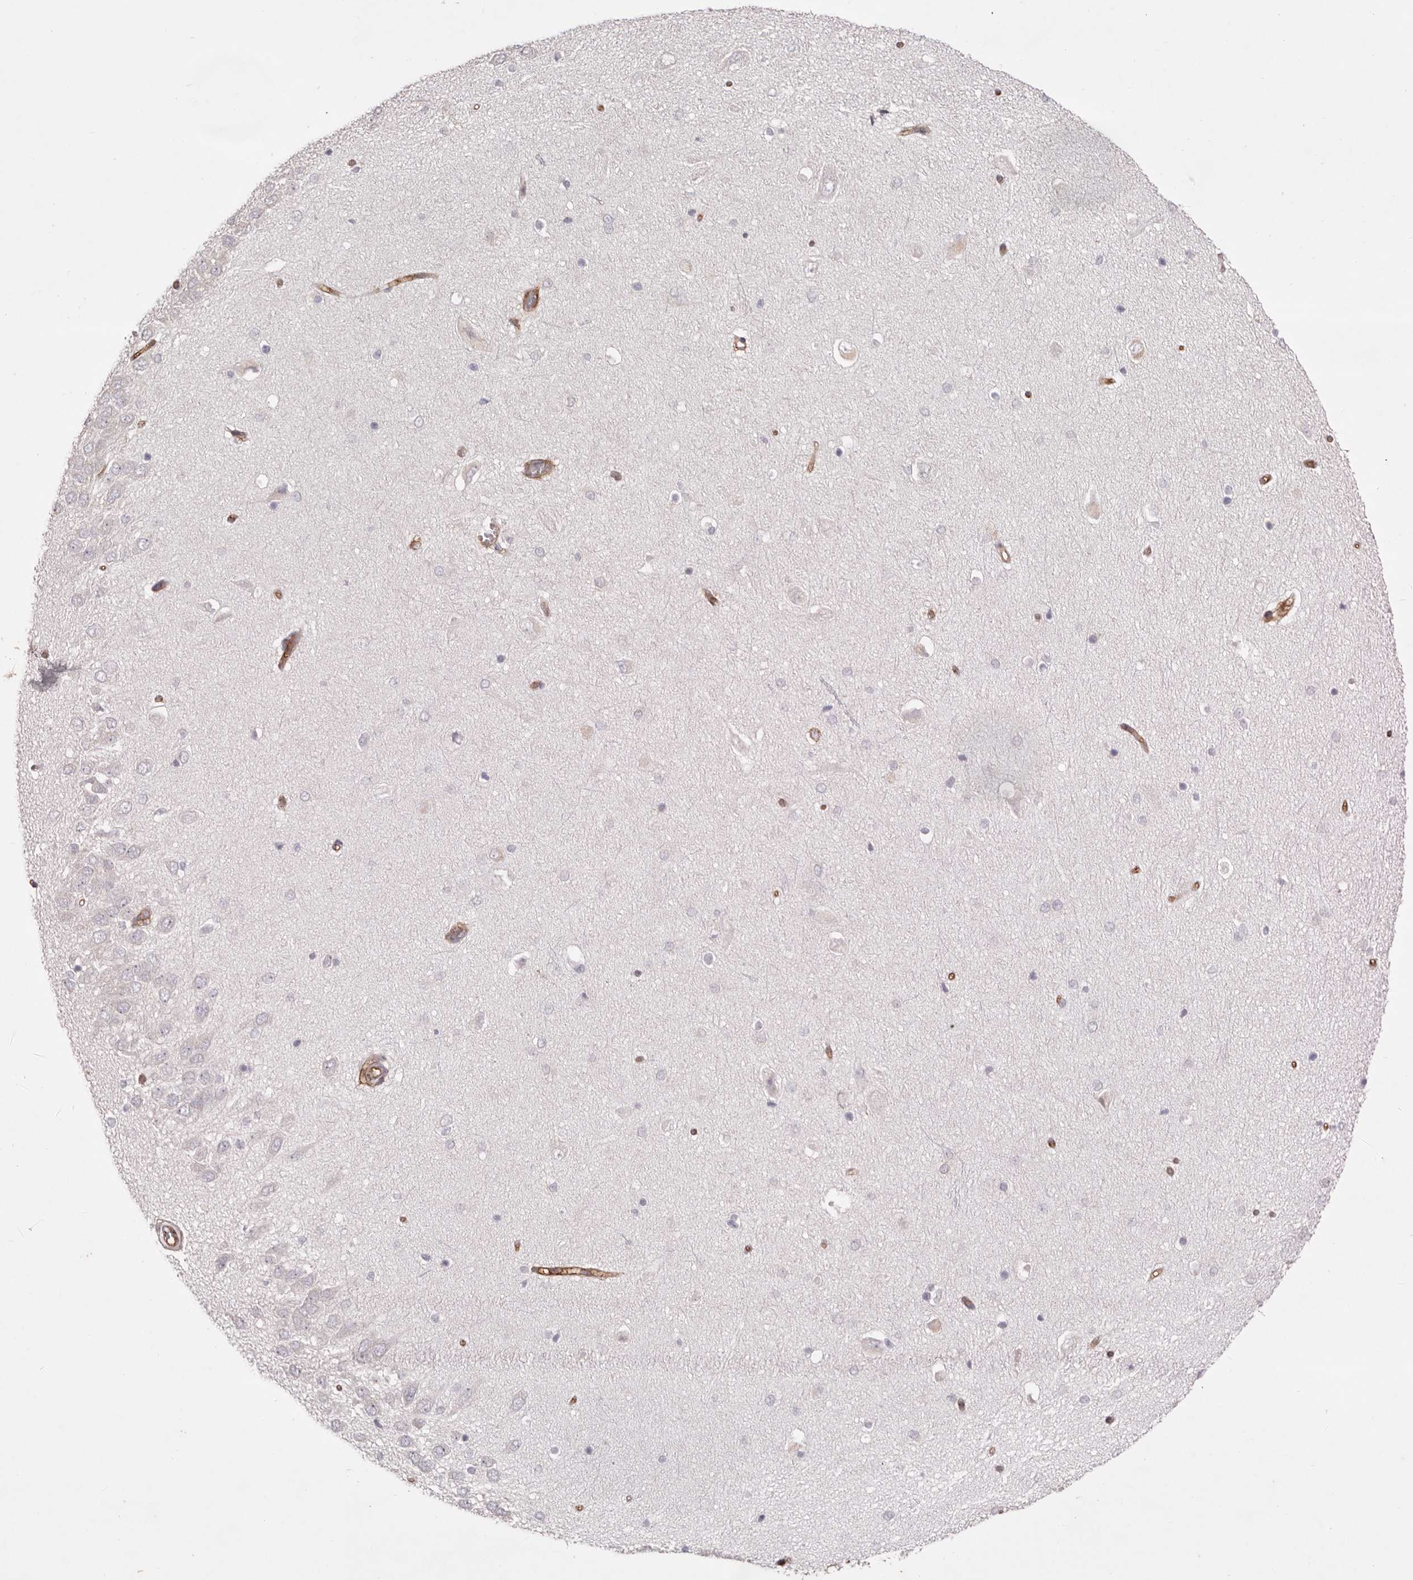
{"staining": {"intensity": "negative", "quantity": "none", "location": "none"}, "tissue": "hippocampus", "cell_type": "Glial cells", "image_type": "normal", "snomed": [{"axis": "morphology", "description": "Normal tissue, NOS"}, {"axis": "topography", "description": "Hippocampus"}], "caption": "There is no significant expression in glial cells of hippocampus. (Immunohistochemistry (ihc), brightfield microscopy, high magnification).", "gene": "LRRC66", "patient": {"sex": "male", "age": 45}}